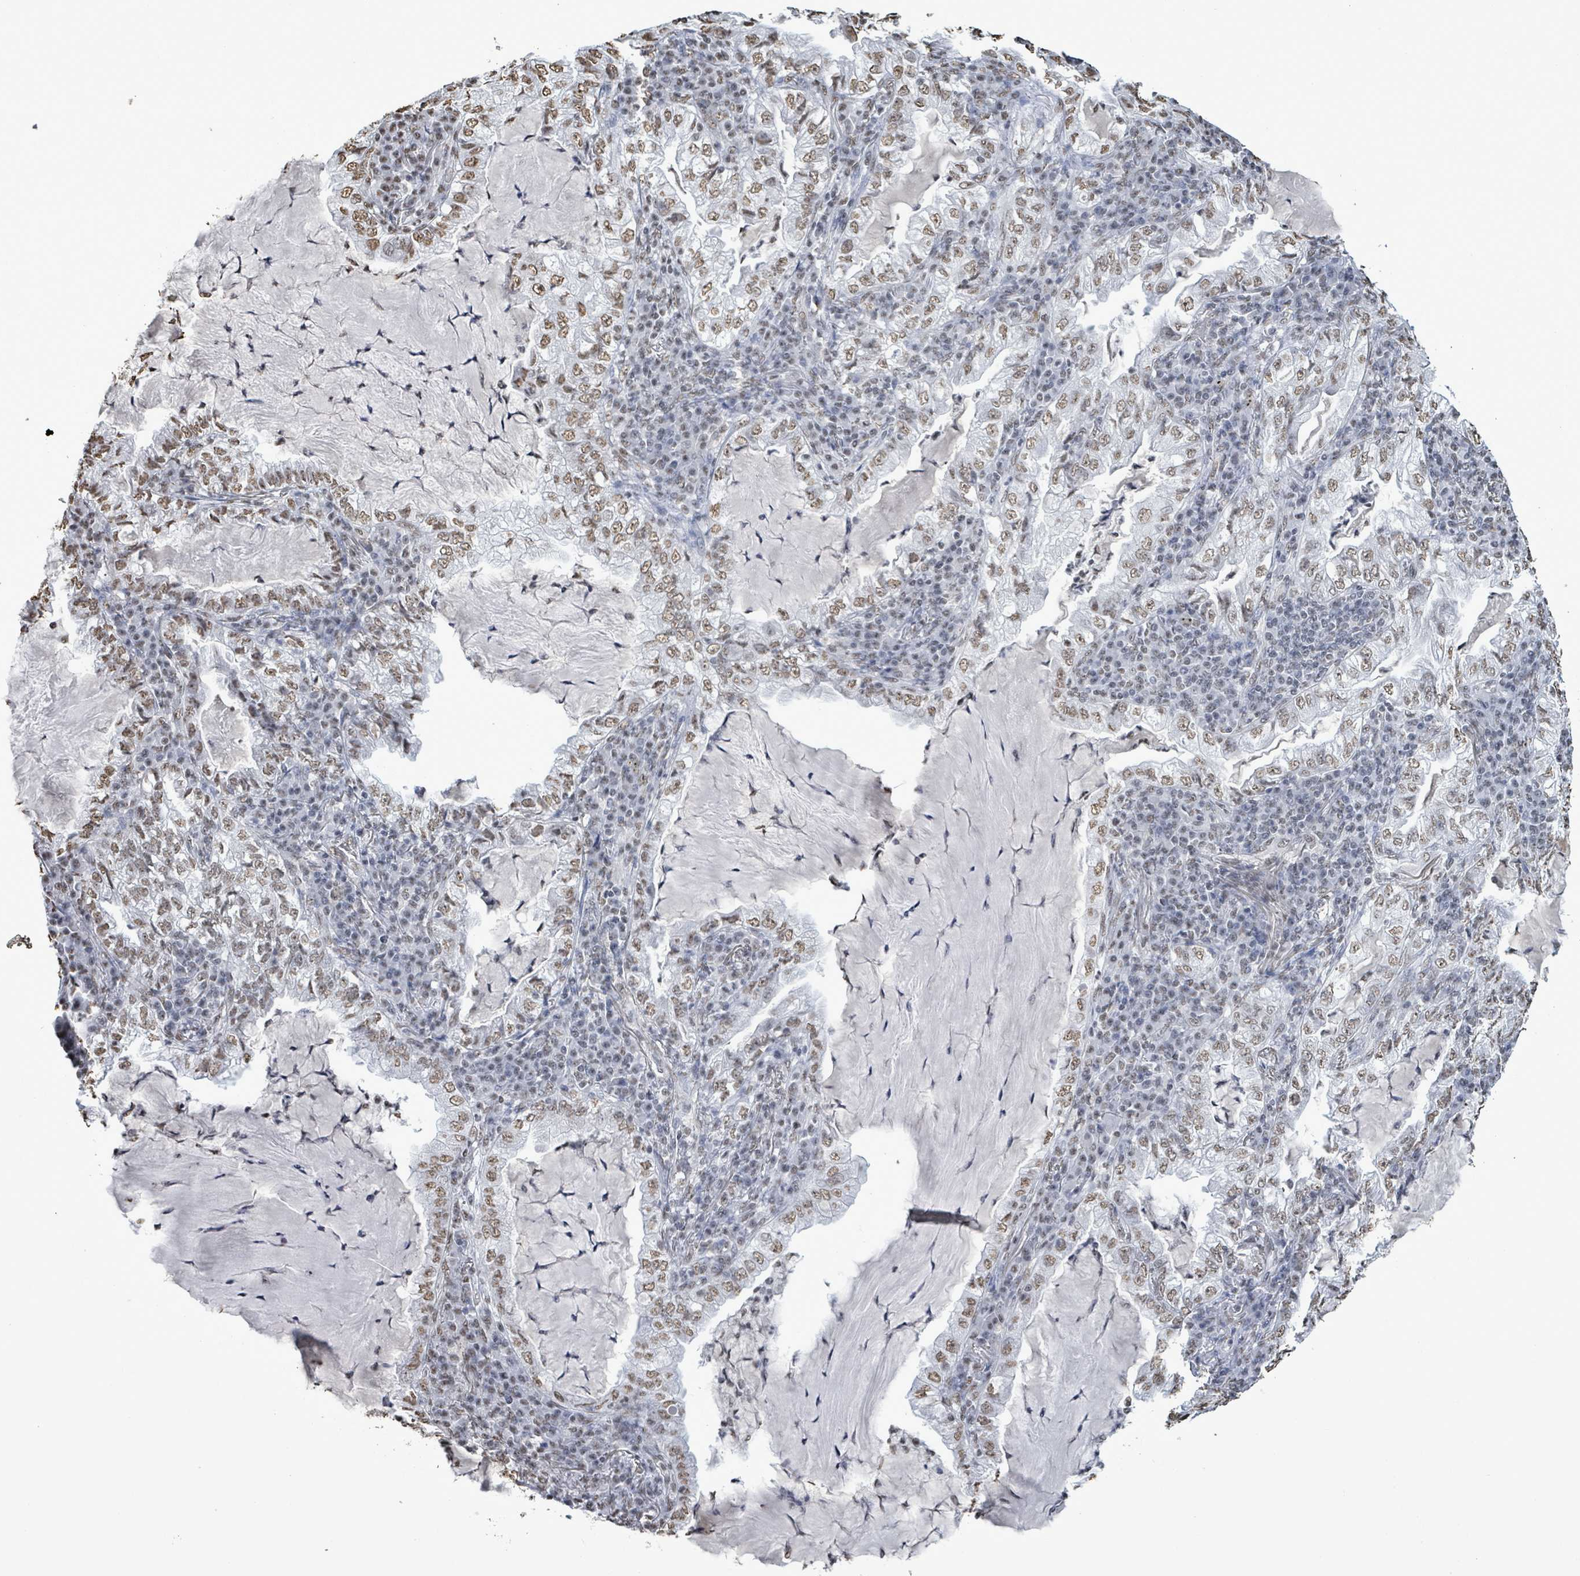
{"staining": {"intensity": "weak", "quantity": ">75%", "location": "nuclear"}, "tissue": "lung cancer", "cell_type": "Tumor cells", "image_type": "cancer", "snomed": [{"axis": "morphology", "description": "Adenocarcinoma, NOS"}, {"axis": "topography", "description": "Lung"}], "caption": "Lung adenocarcinoma stained for a protein (brown) exhibits weak nuclear positive staining in about >75% of tumor cells.", "gene": "SAMD14", "patient": {"sex": "female", "age": 73}}